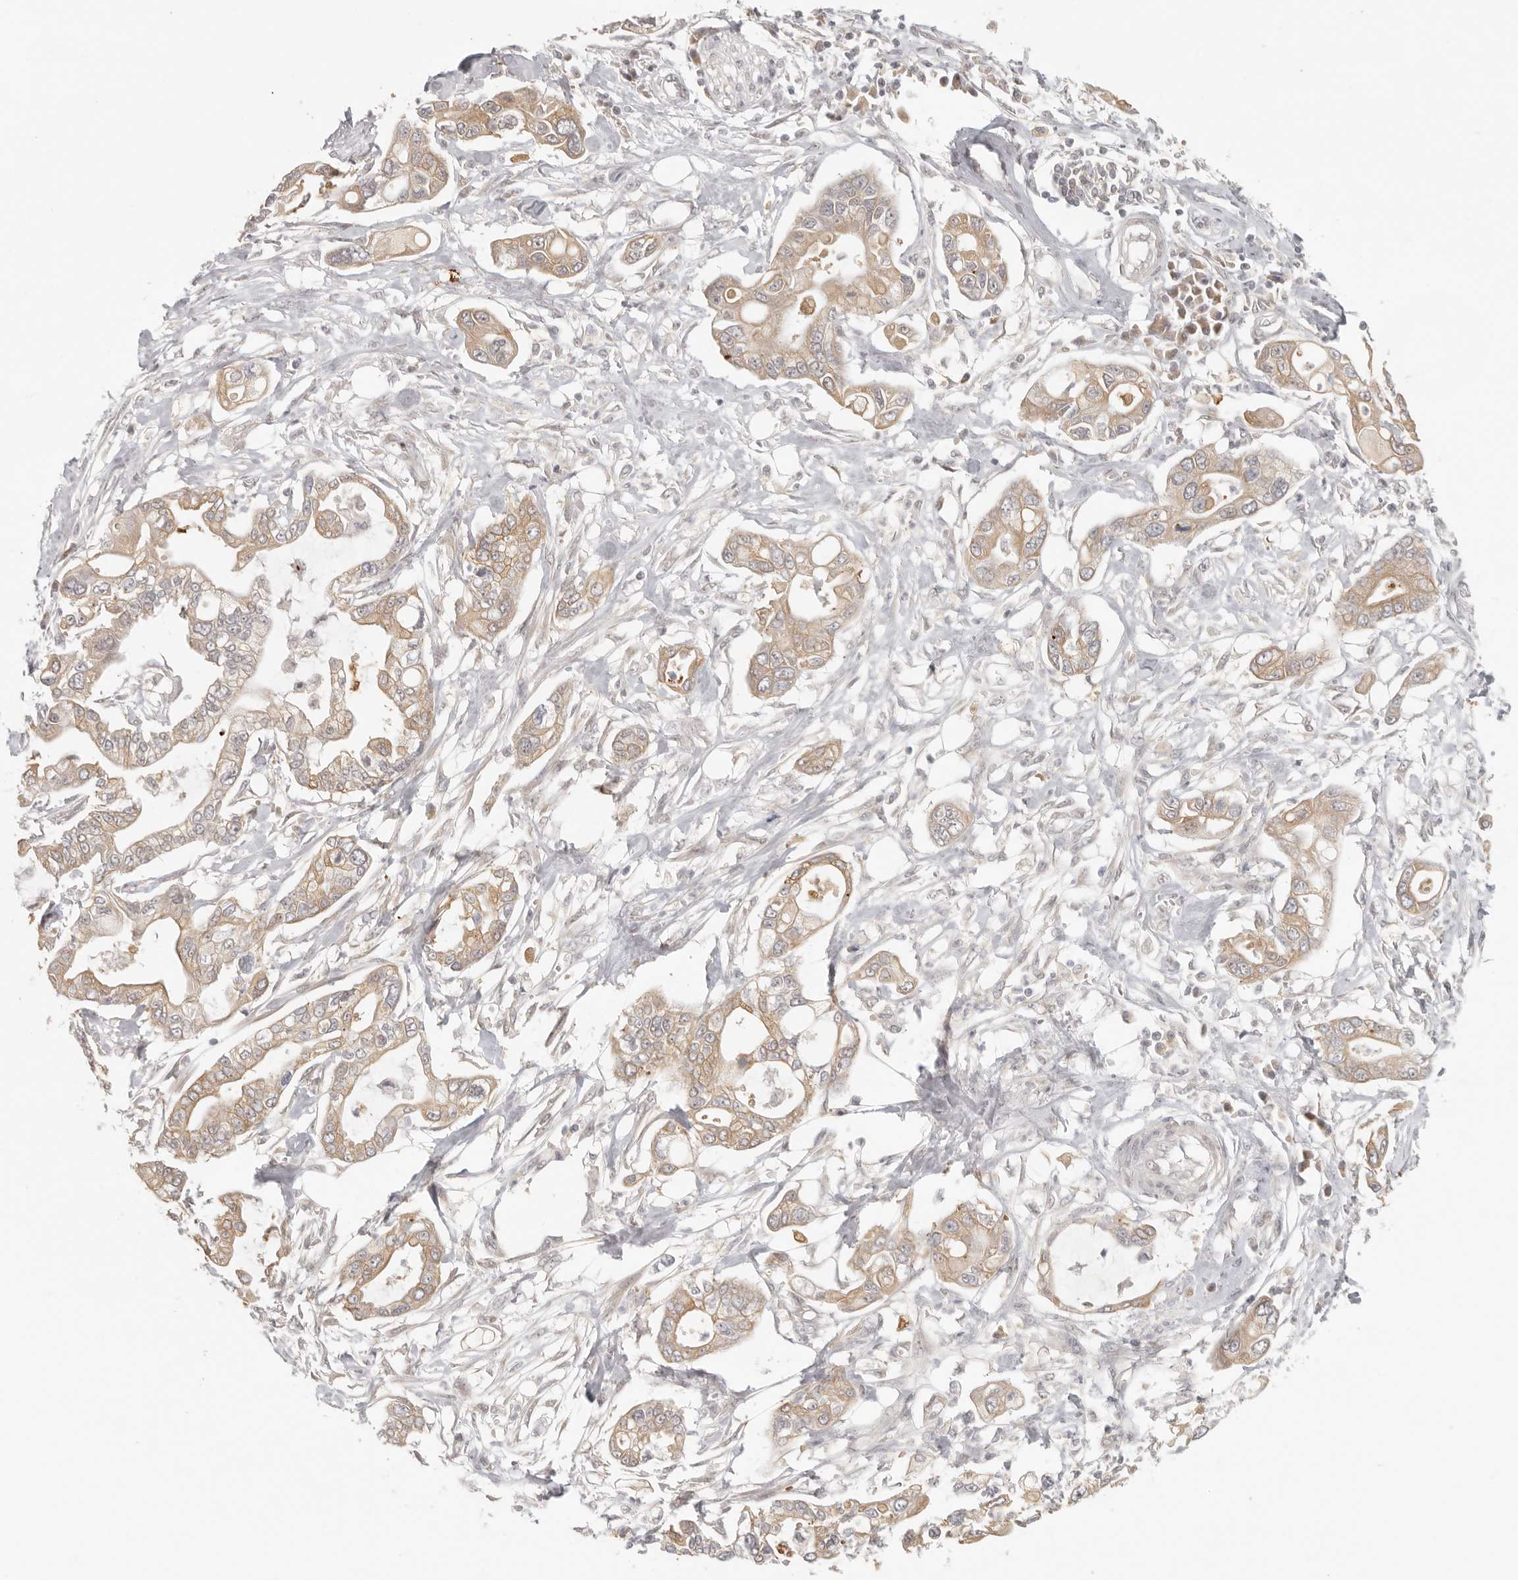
{"staining": {"intensity": "weak", "quantity": ">75%", "location": "cytoplasmic/membranous"}, "tissue": "pancreatic cancer", "cell_type": "Tumor cells", "image_type": "cancer", "snomed": [{"axis": "morphology", "description": "Adenocarcinoma, NOS"}, {"axis": "topography", "description": "Pancreas"}], "caption": "The micrograph exhibits immunohistochemical staining of pancreatic cancer. There is weak cytoplasmic/membranous staining is appreciated in about >75% of tumor cells.", "gene": "AHDC1", "patient": {"sex": "male", "age": 68}}